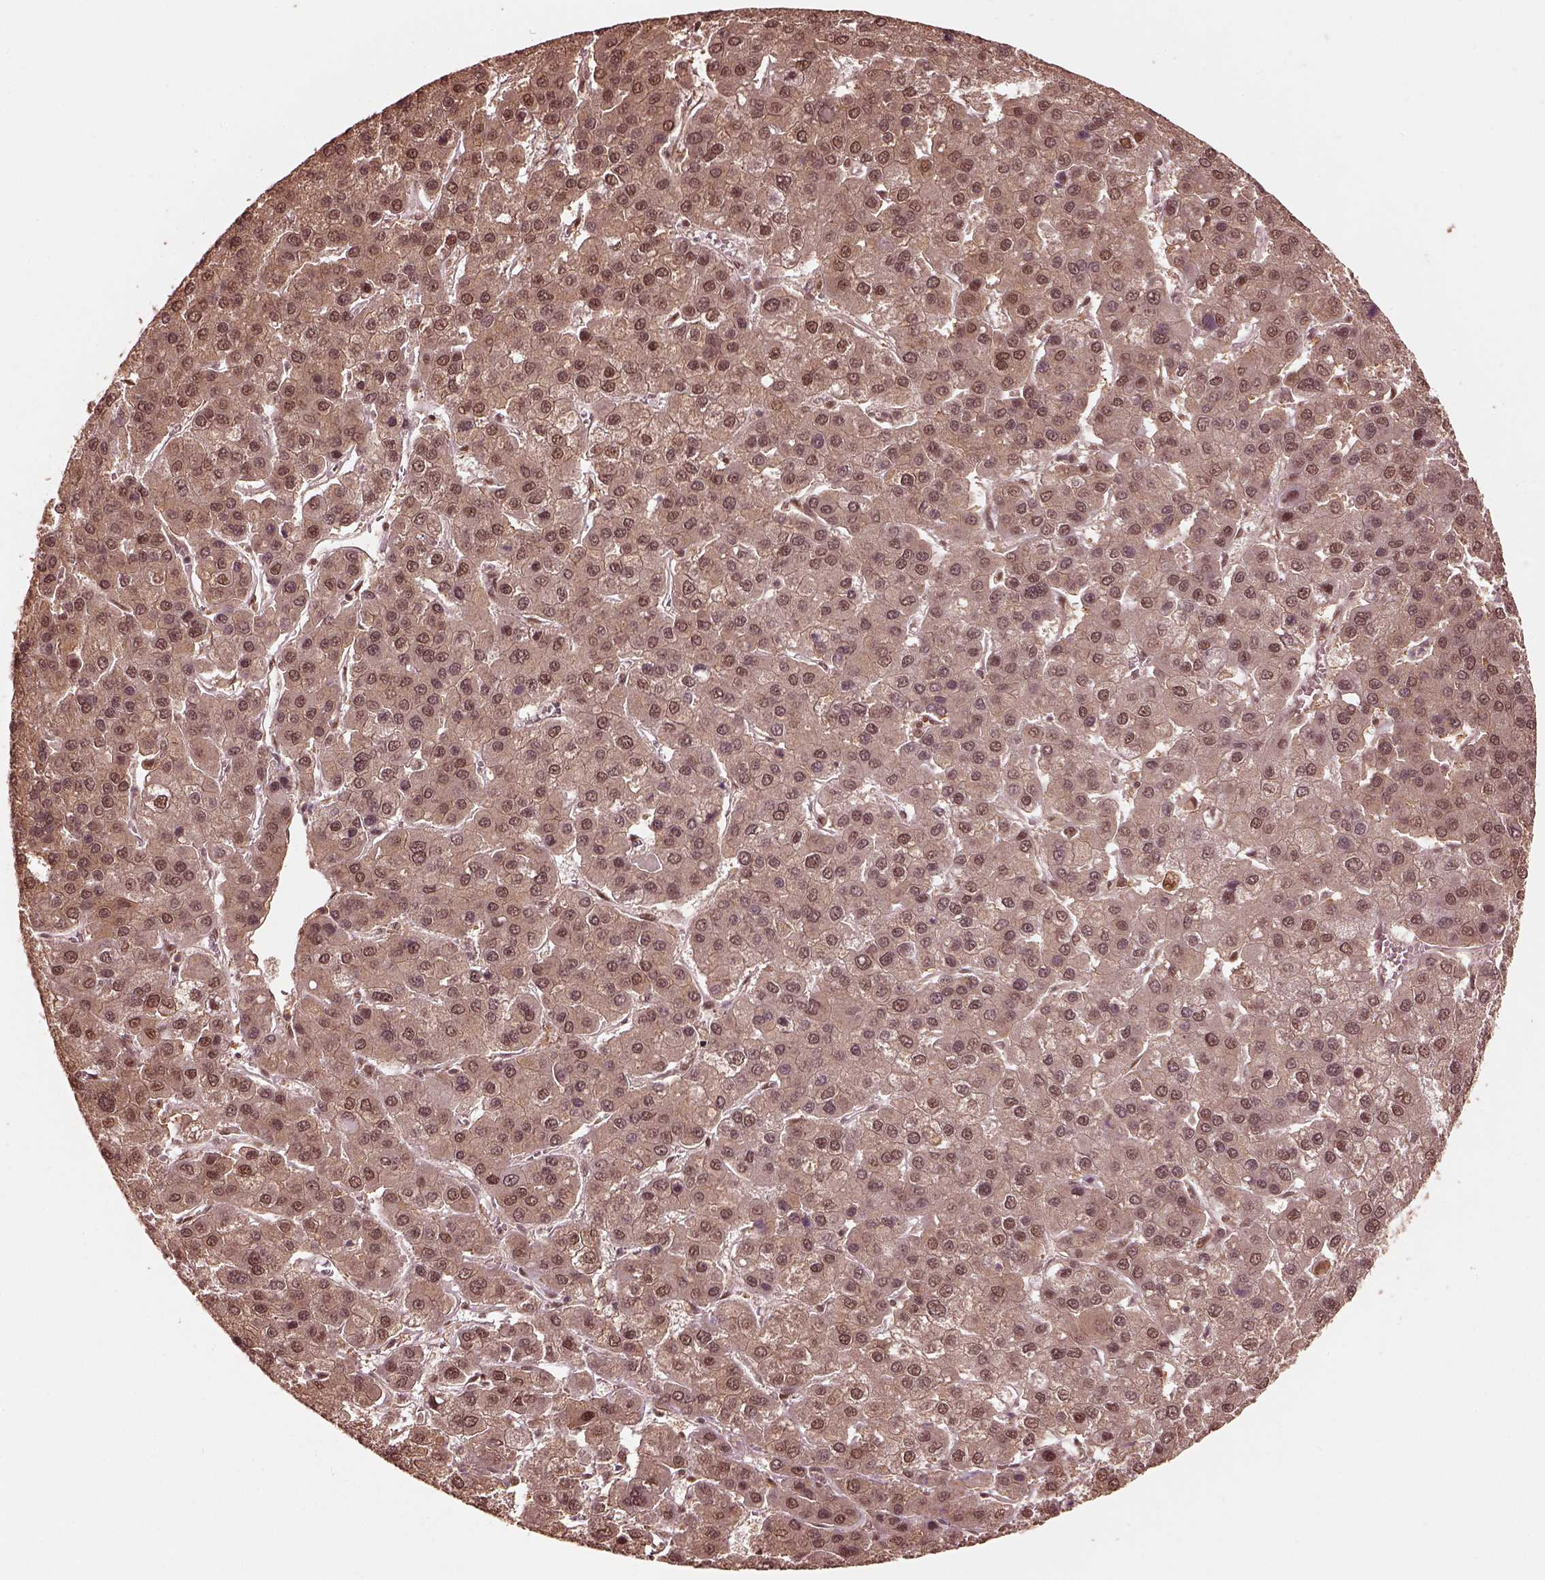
{"staining": {"intensity": "weak", "quantity": "25%-75%", "location": "cytoplasmic/membranous,nuclear"}, "tissue": "liver cancer", "cell_type": "Tumor cells", "image_type": "cancer", "snomed": [{"axis": "morphology", "description": "Carcinoma, Hepatocellular, NOS"}, {"axis": "topography", "description": "Liver"}], "caption": "A micrograph of liver cancer (hepatocellular carcinoma) stained for a protein reveals weak cytoplasmic/membranous and nuclear brown staining in tumor cells.", "gene": "PSMC5", "patient": {"sex": "female", "age": 41}}